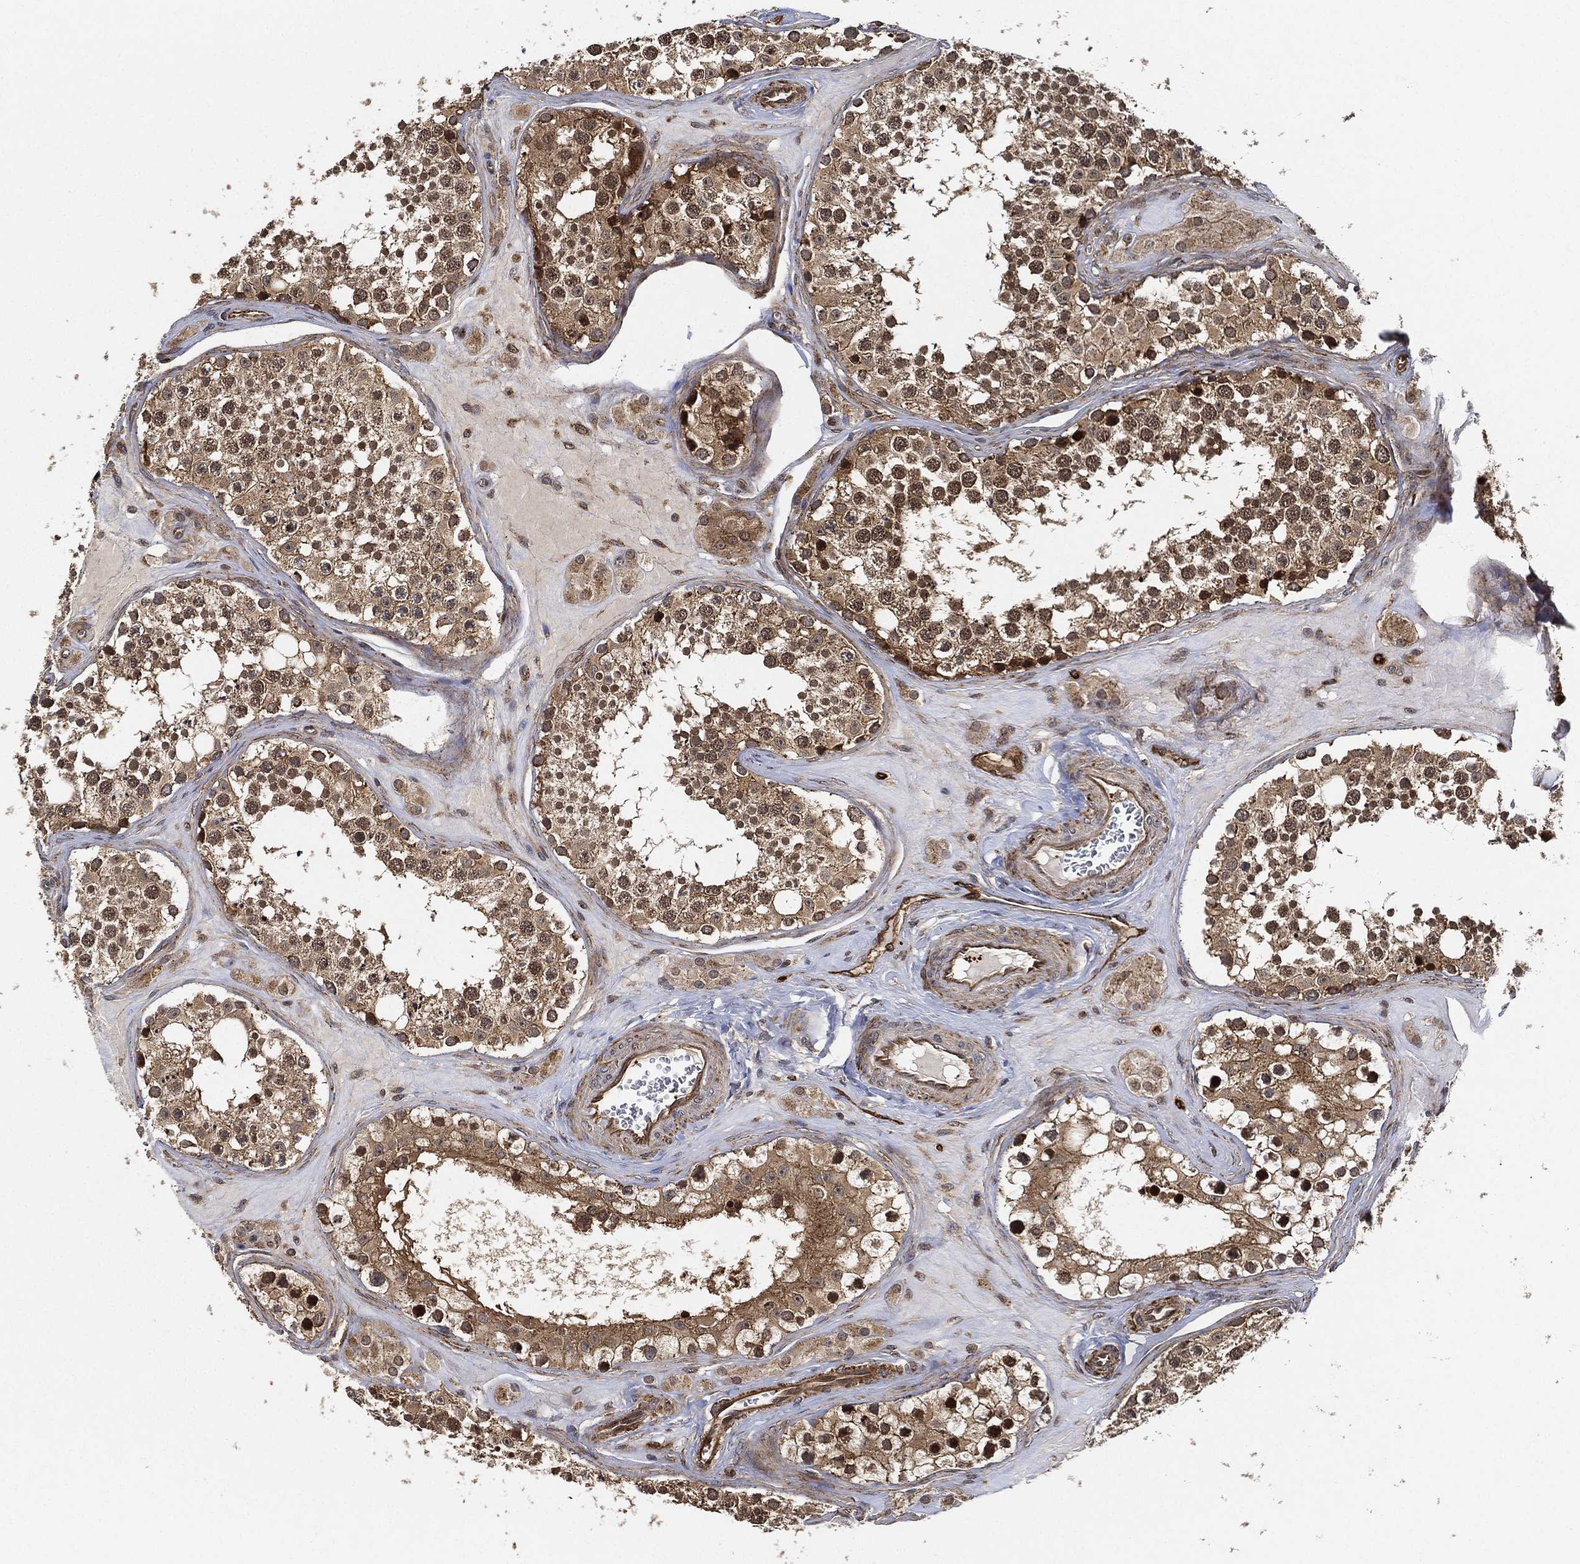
{"staining": {"intensity": "moderate", "quantity": ">75%", "location": "nuclear"}, "tissue": "testis", "cell_type": "Cells in seminiferous ducts", "image_type": "normal", "snomed": [{"axis": "morphology", "description": "Normal tissue, NOS"}, {"axis": "topography", "description": "Testis"}], "caption": "Testis stained with a protein marker demonstrates moderate staining in cells in seminiferous ducts.", "gene": "MAP3K3", "patient": {"sex": "male", "age": 31}}